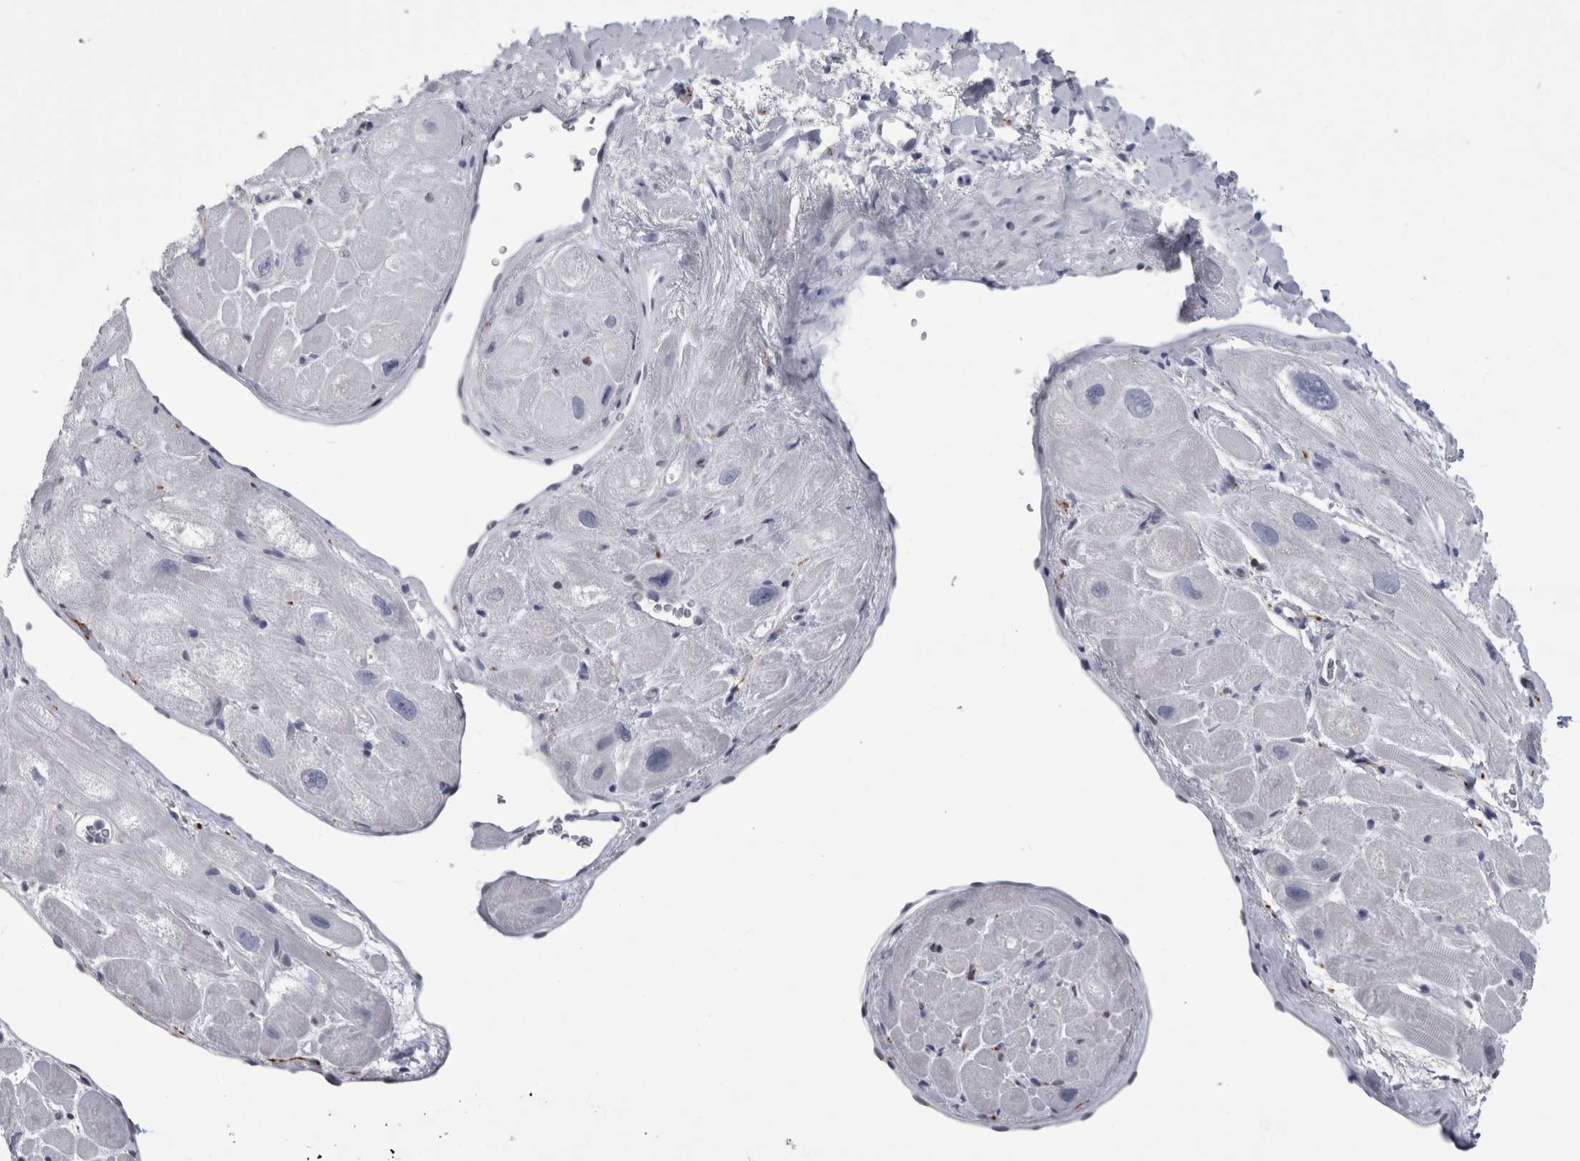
{"staining": {"intensity": "negative", "quantity": "none", "location": "none"}, "tissue": "heart muscle", "cell_type": "Cardiomyocytes", "image_type": "normal", "snomed": [{"axis": "morphology", "description": "Normal tissue, NOS"}, {"axis": "topography", "description": "Heart"}], "caption": "IHC photomicrograph of benign heart muscle: heart muscle stained with DAB (3,3'-diaminobenzidine) reveals no significant protein expression in cardiomyocytes.", "gene": "ACOT7", "patient": {"sex": "male", "age": 49}}